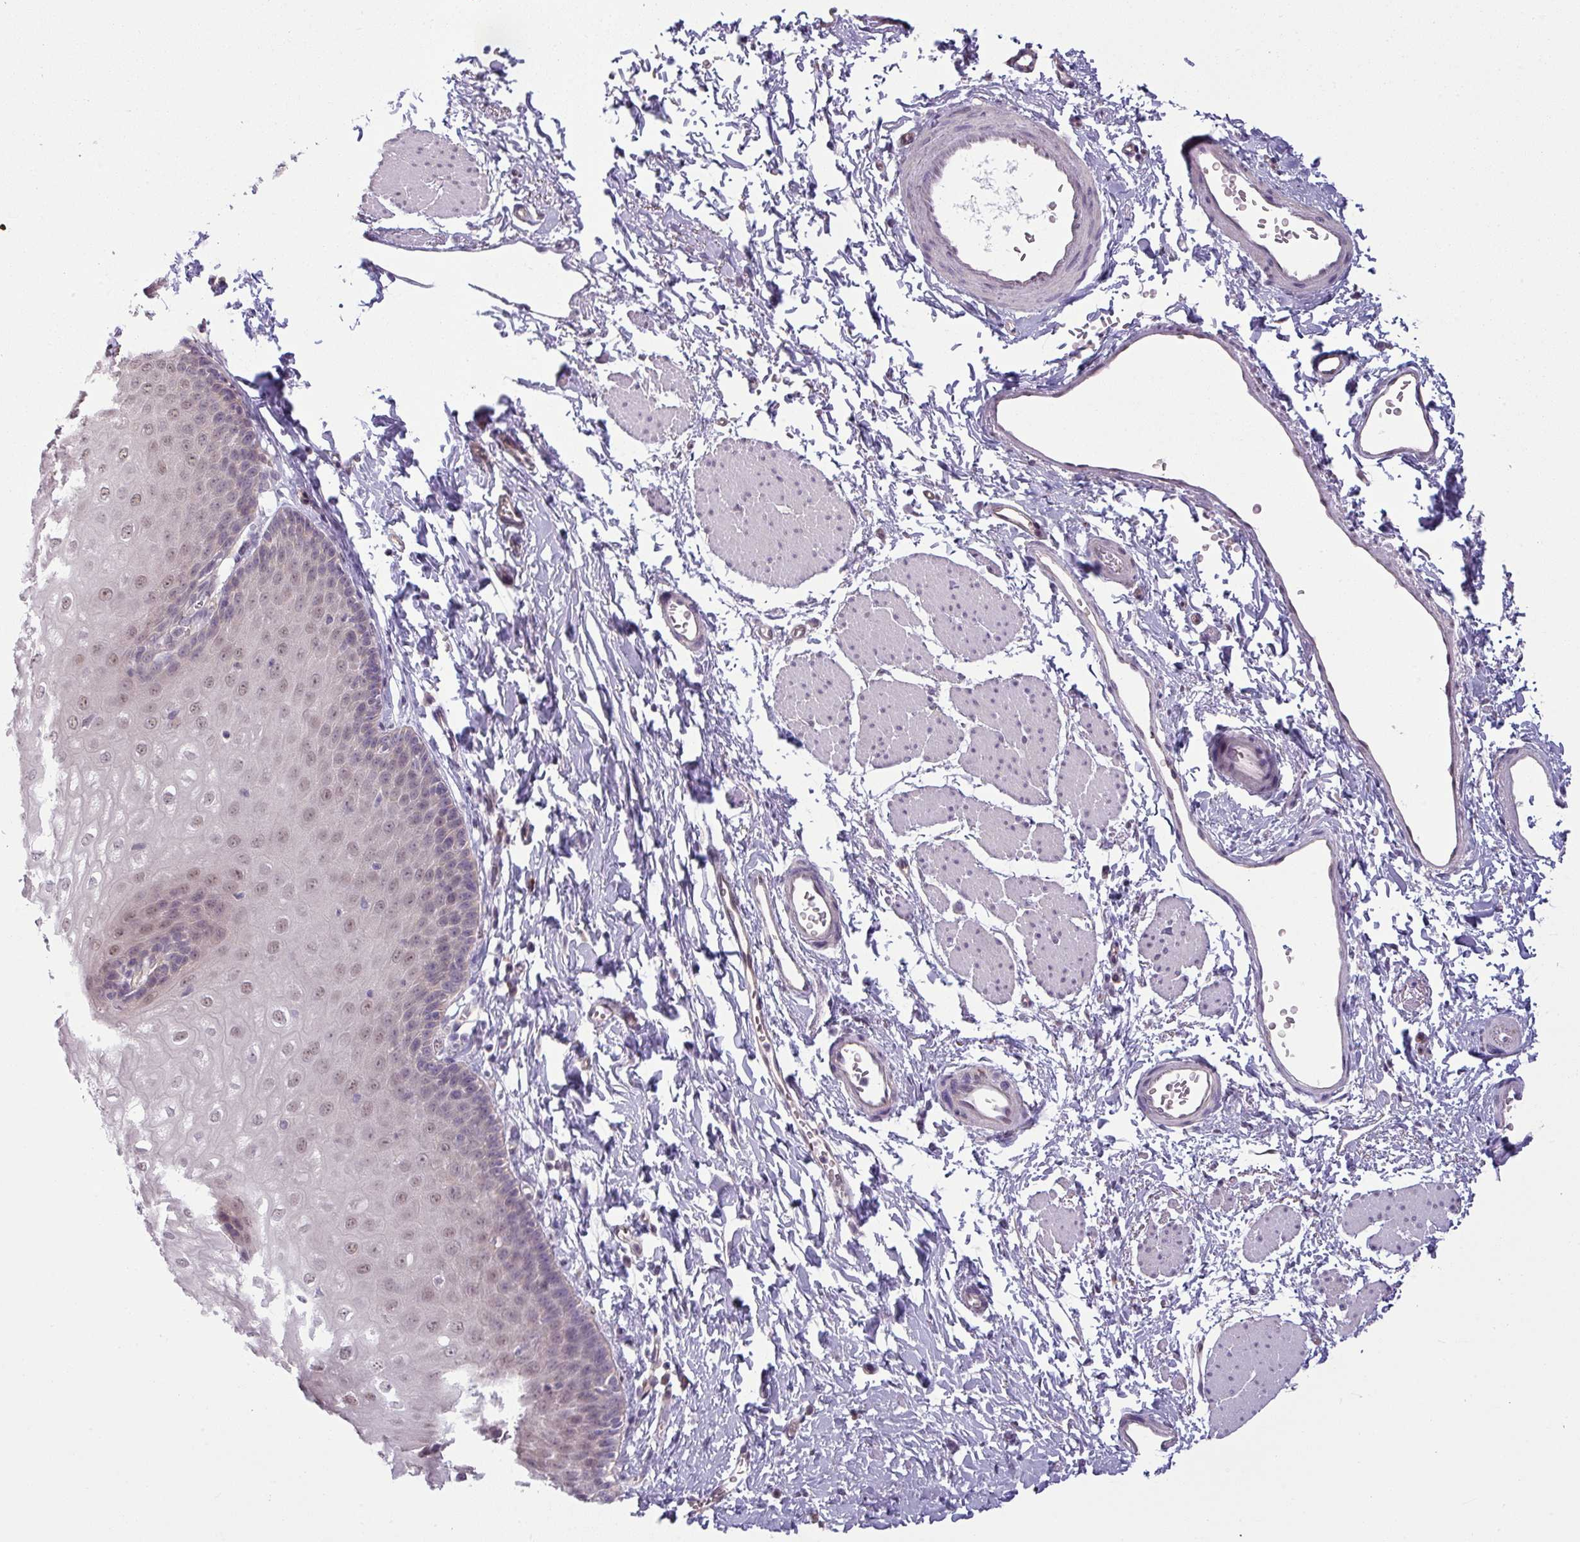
{"staining": {"intensity": "weak", "quantity": "25%-75%", "location": "nuclear"}, "tissue": "esophagus", "cell_type": "Squamous epithelial cells", "image_type": "normal", "snomed": [{"axis": "morphology", "description": "Normal tissue, NOS"}, {"axis": "topography", "description": "Esophagus"}], "caption": "Immunohistochemical staining of unremarkable human esophagus shows 25%-75% levels of weak nuclear protein positivity in about 25%-75% of squamous epithelial cells.", "gene": "CCDC144A", "patient": {"sex": "male", "age": 70}}